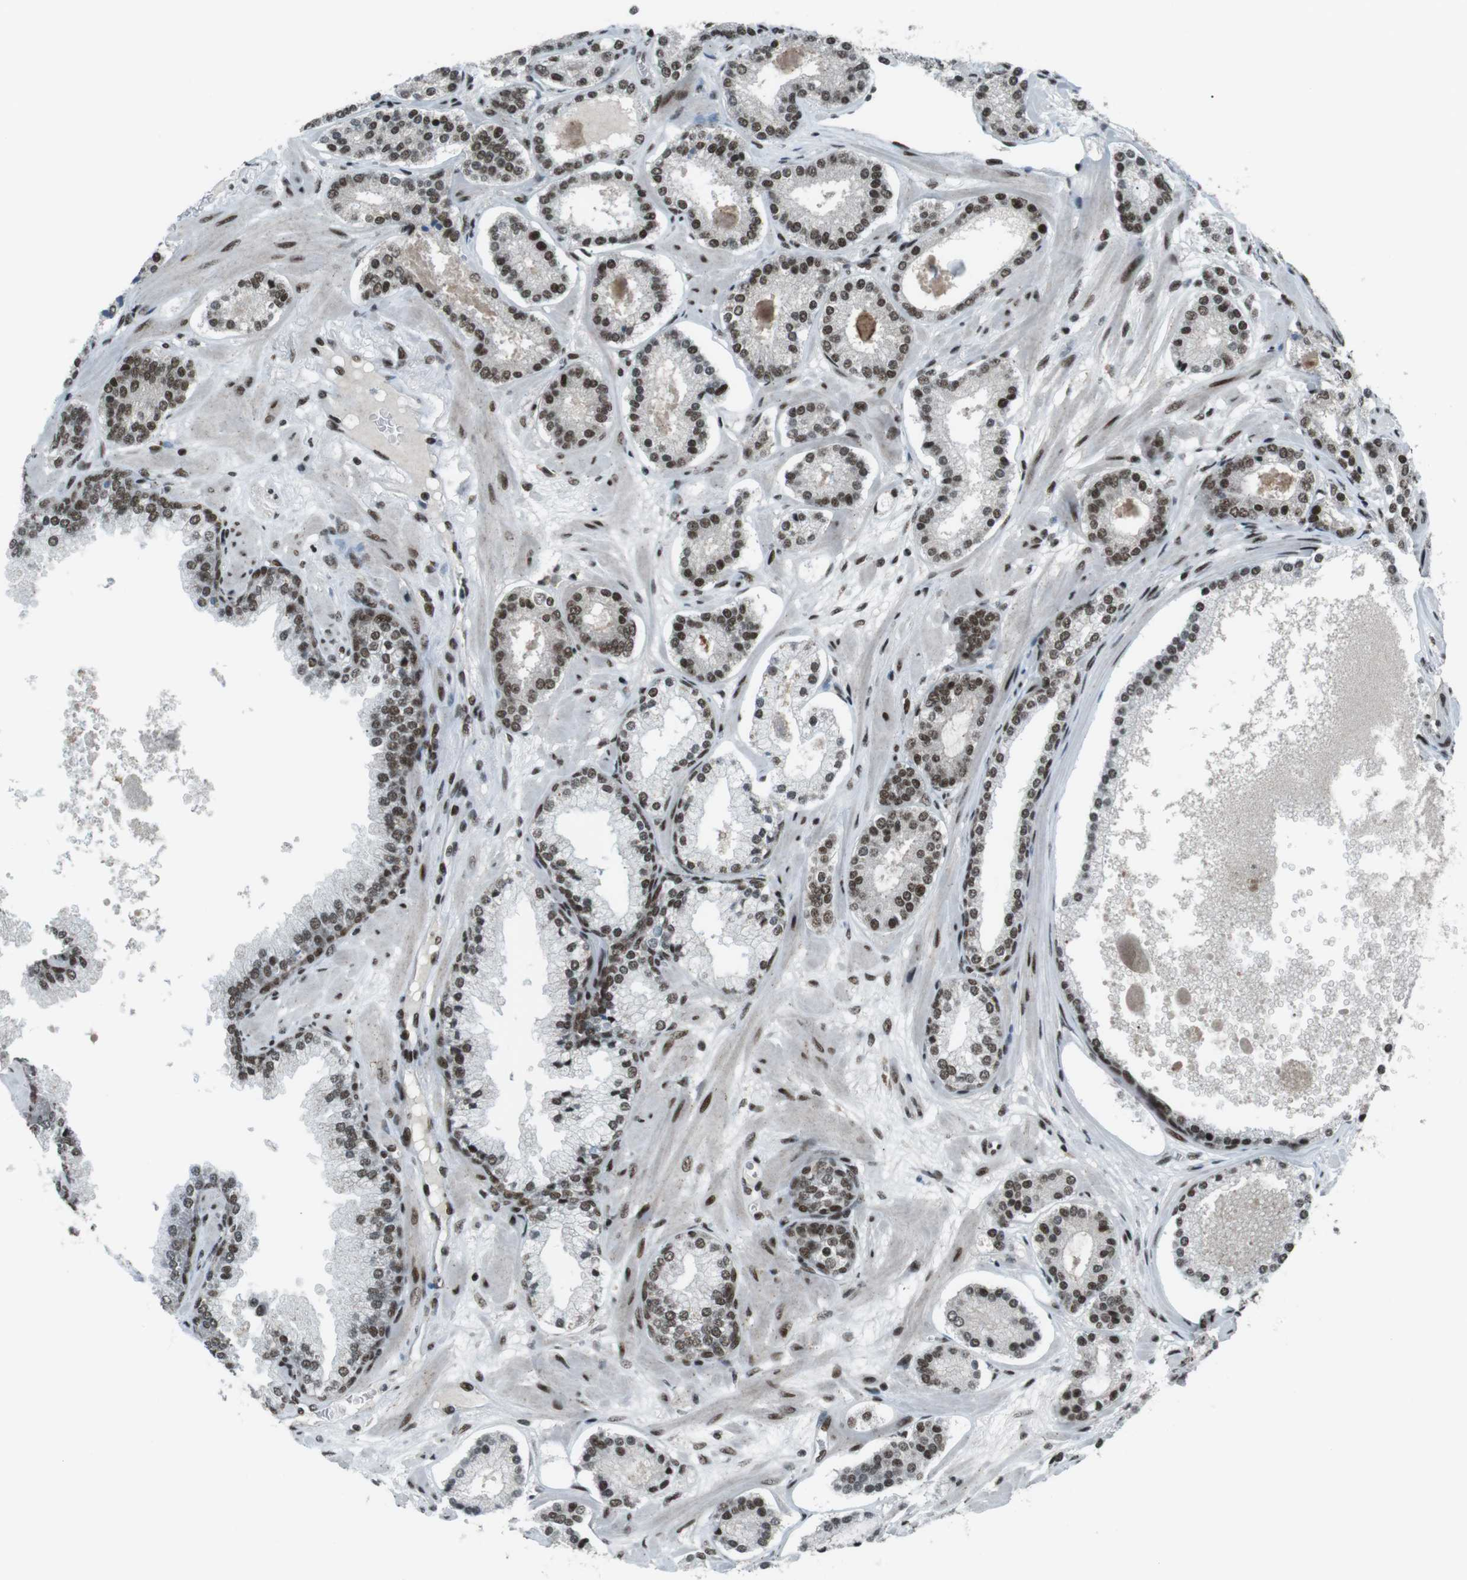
{"staining": {"intensity": "strong", "quantity": ">75%", "location": "nuclear"}, "tissue": "prostate cancer", "cell_type": "Tumor cells", "image_type": "cancer", "snomed": [{"axis": "morphology", "description": "Adenocarcinoma, Low grade"}, {"axis": "topography", "description": "Prostate"}], "caption": "Brown immunohistochemical staining in human prostate cancer (adenocarcinoma (low-grade)) exhibits strong nuclear expression in about >75% of tumor cells.", "gene": "TAF1", "patient": {"sex": "male", "age": 63}}